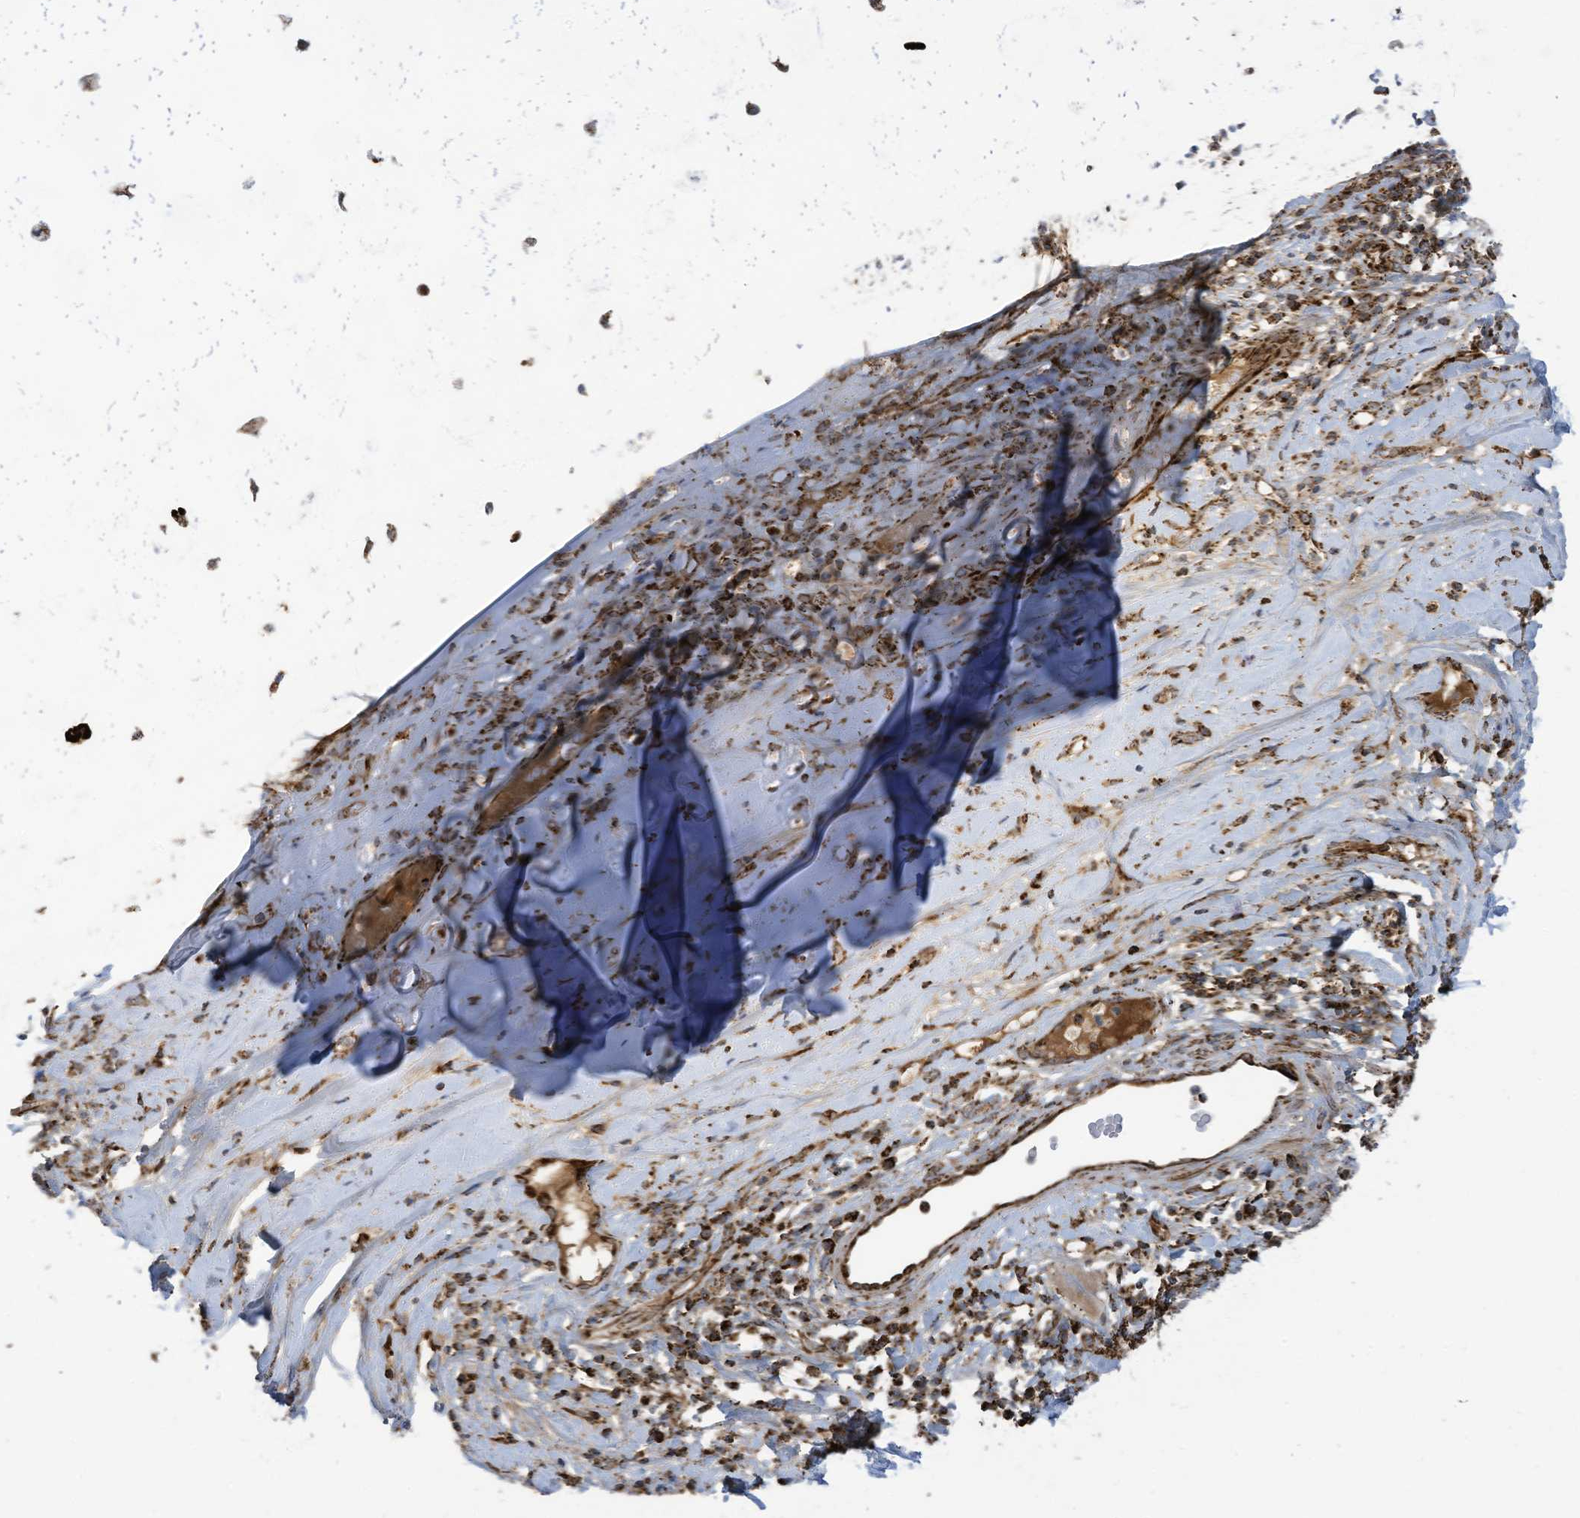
{"staining": {"intensity": "moderate", "quantity": ">75%", "location": "cytoplasmic/membranous"}, "tissue": "soft tissue", "cell_type": "Chondrocytes", "image_type": "normal", "snomed": [{"axis": "morphology", "description": "Normal tissue, NOS"}, {"axis": "morphology", "description": "Basal cell carcinoma"}, {"axis": "topography", "description": "Cartilage tissue"}, {"axis": "topography", "description": "Nasopharynx"}, {"axis": "topography", "description": "Oral tissue"}], "caption": "Moderate cytoplasmic/membranous protein positivity is appreciated in about >75% of chondrocytes in soft tissue.", "gene": "COX10", "patient": {"sex": "female", "age": 77}}